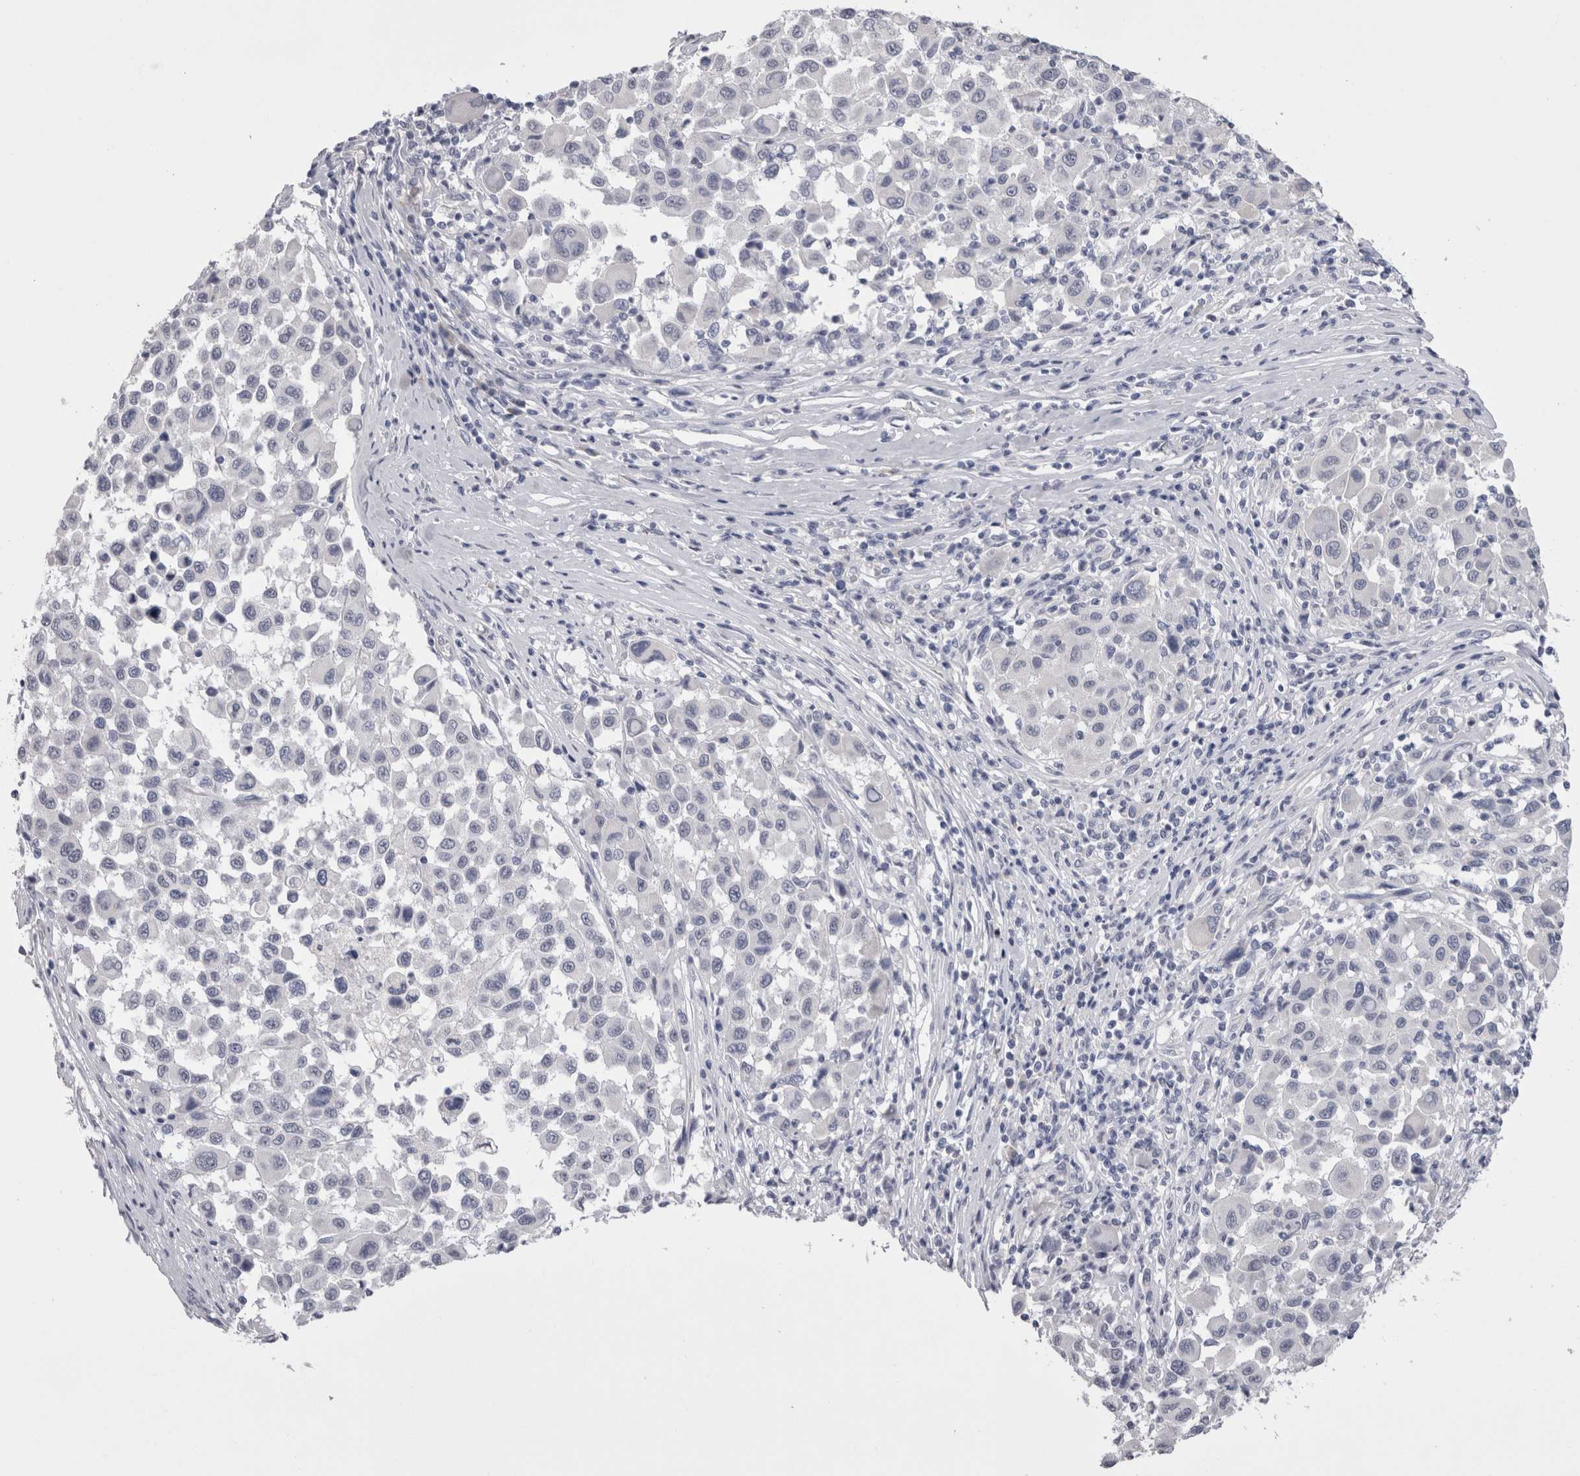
{"staining": {"intensity": "negative", "quantity": "none", "location": "none"}, "tissue": "melanoma", "cell_type": "Tumor cells", "image_type": "cancer", "snomed": [{"axis": "morphology", "description": "Malignant melanoma, Metastatic site"}, {"axis": "topography", "description": "Lymph node"}], "caption": "Tumor cells are negative for protein expression in human malignant melanoma (metastatic site).", "gene": "CDHR5", "patient": {"sex": "male", "age": 61}}